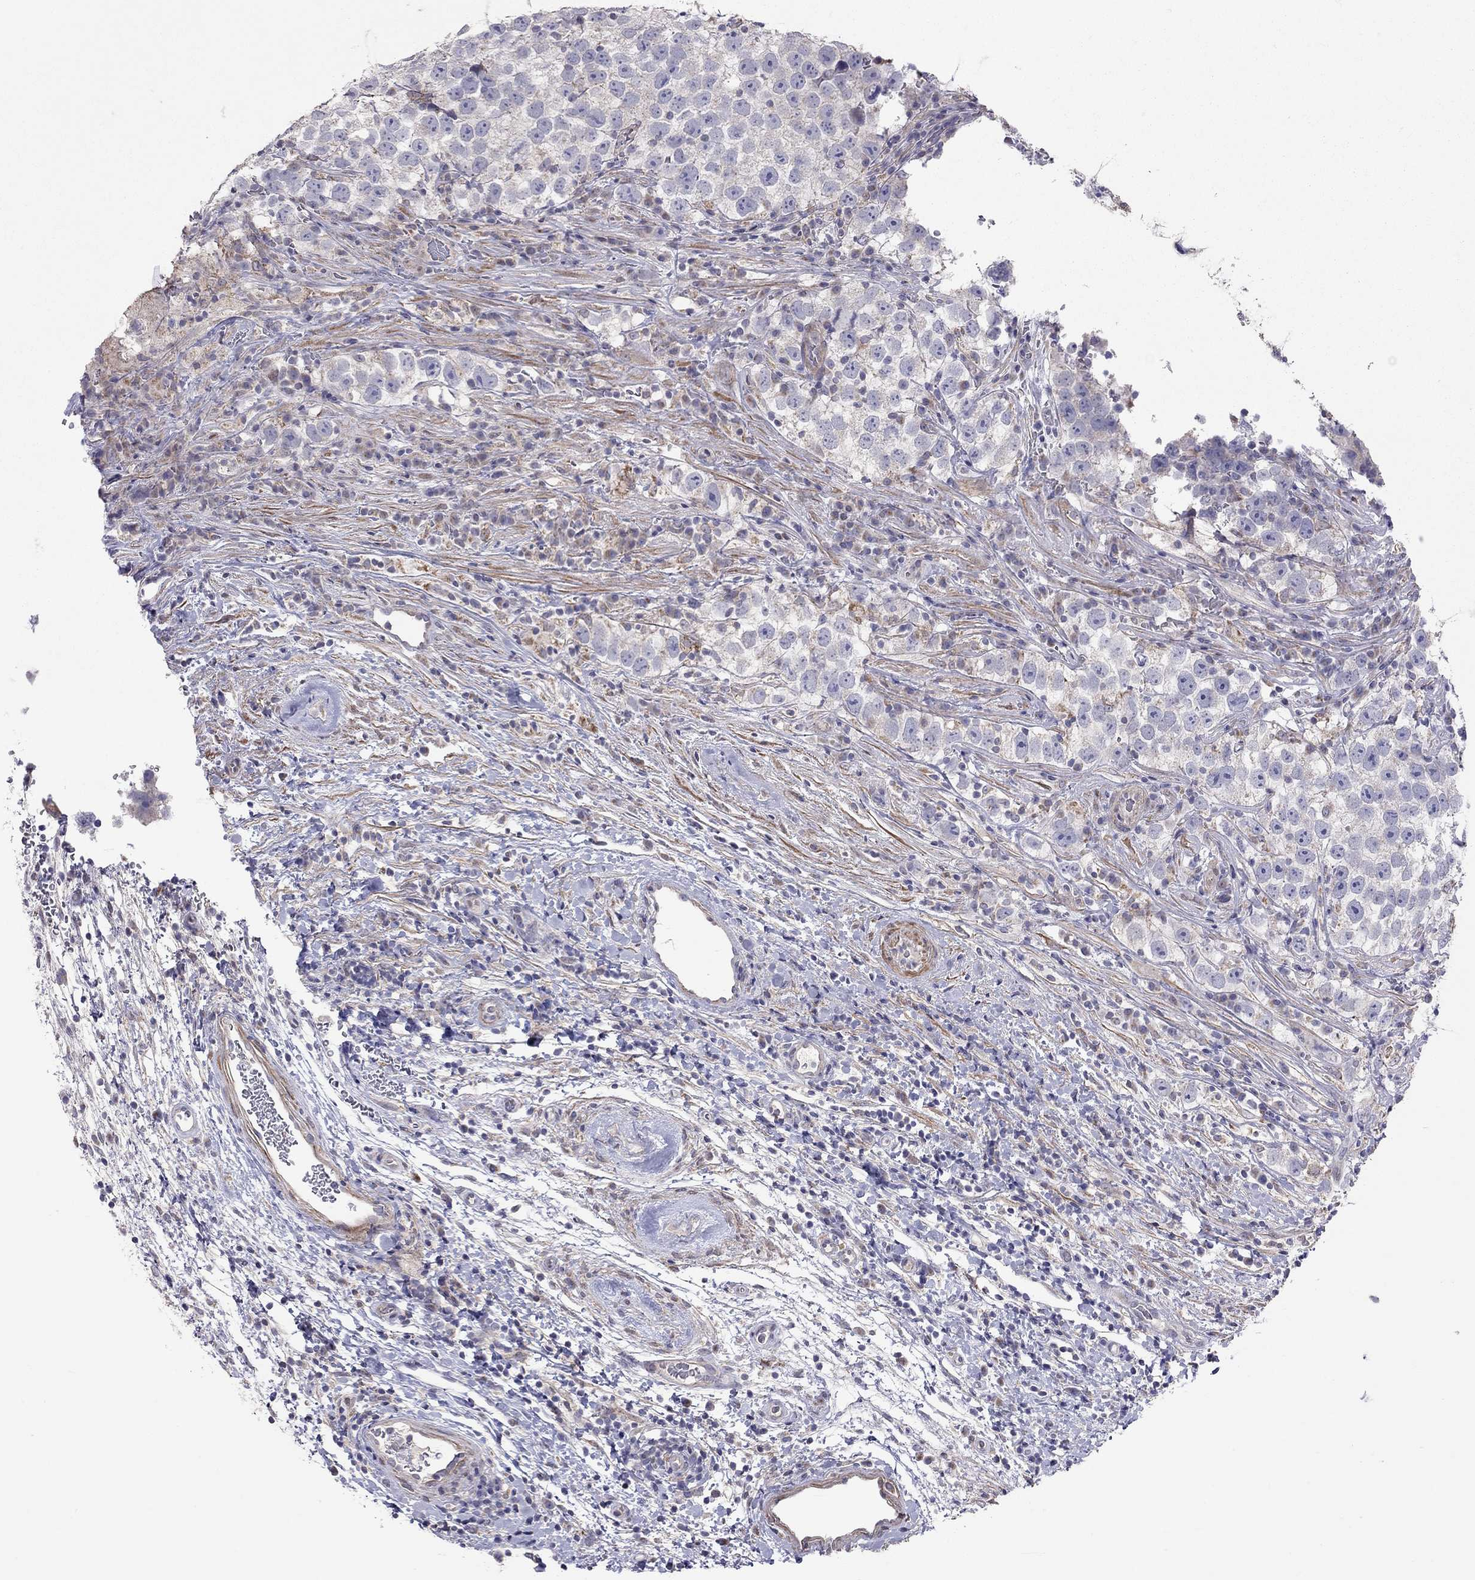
{"staining": {"intensity": "negative", "quantity": "none", "location": "none"}, "tissue": "testis cancer", "cell_type": "Tumor cells", "image_type": "cancer", "snomed": [{"axis": "morphology", "description": "Normal tissue, NOS"}, {"axis": "morphology", "description": "Seminoma, NOS"}, {"axis": "topography", "description": "Testis"}], "caption": "Immunohistochemical staining of testis cancer (seminoma) displays no significant staining in tumor cells. Brightfield microscopy of immunohistochemistry stained with DAB (3,3'-diaminobenzidine) (brown) and hematoxylin (blue), captured at high magnification.", "gene": "SYTL2", "patient": {"sex": "male", "age": 31}}